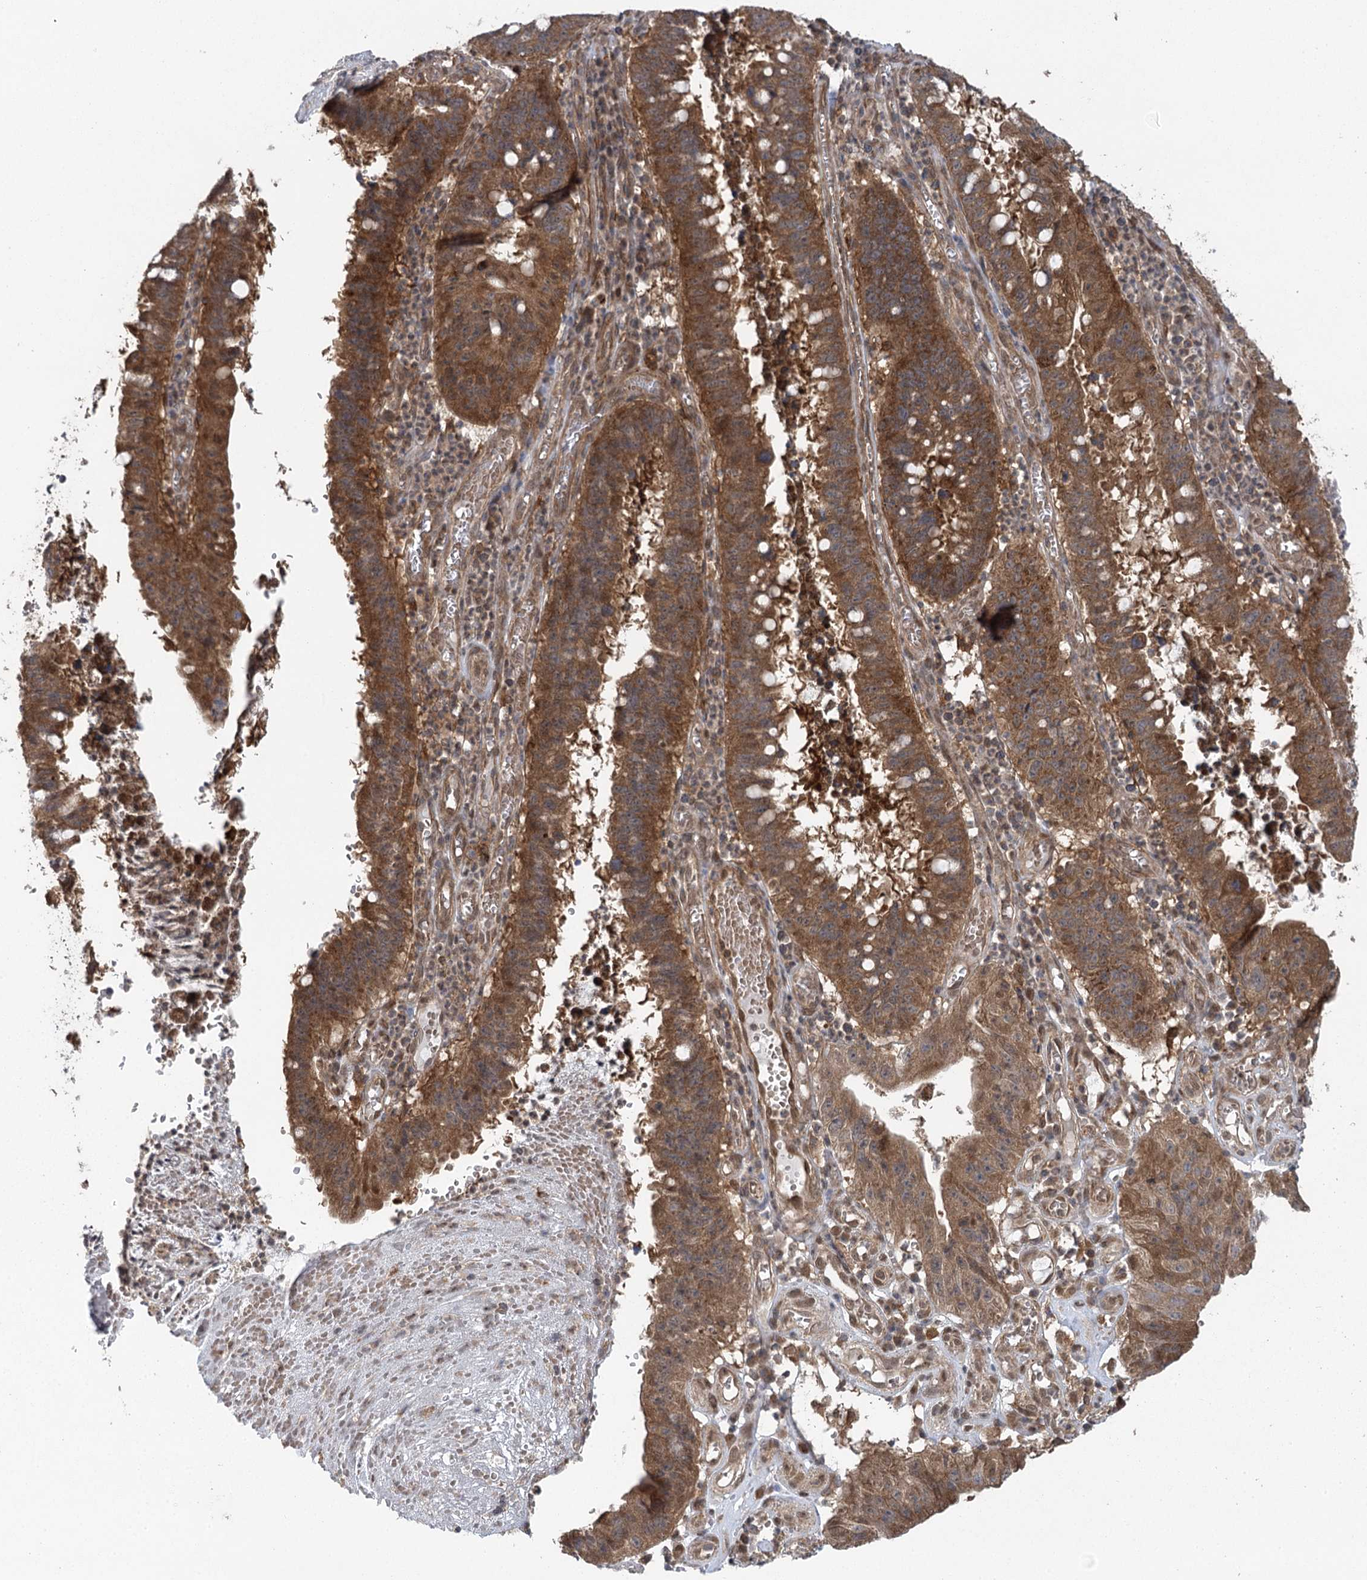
{"staining": {"intensity": "strong", "quantity": ">75%", "location": "cytoplasmic/membranous"}, "tissue": "stomach cancer", "cell_type": "Tumor cells", "image_type": "cancer", "snomed": [{"axis": "morphology", "description": "Adenocarcinoma, NOS"}, {"axis": "topography", "description": "Stomach"}], "caption": "Immunohistochemical staining of stomach adenocarcinoma exhibits strong cytoplasmic/membranous protein staining in about >75% of tumor cells.", "gene": "C12orf4", "patient": {"sex": "male", "age": 59}}